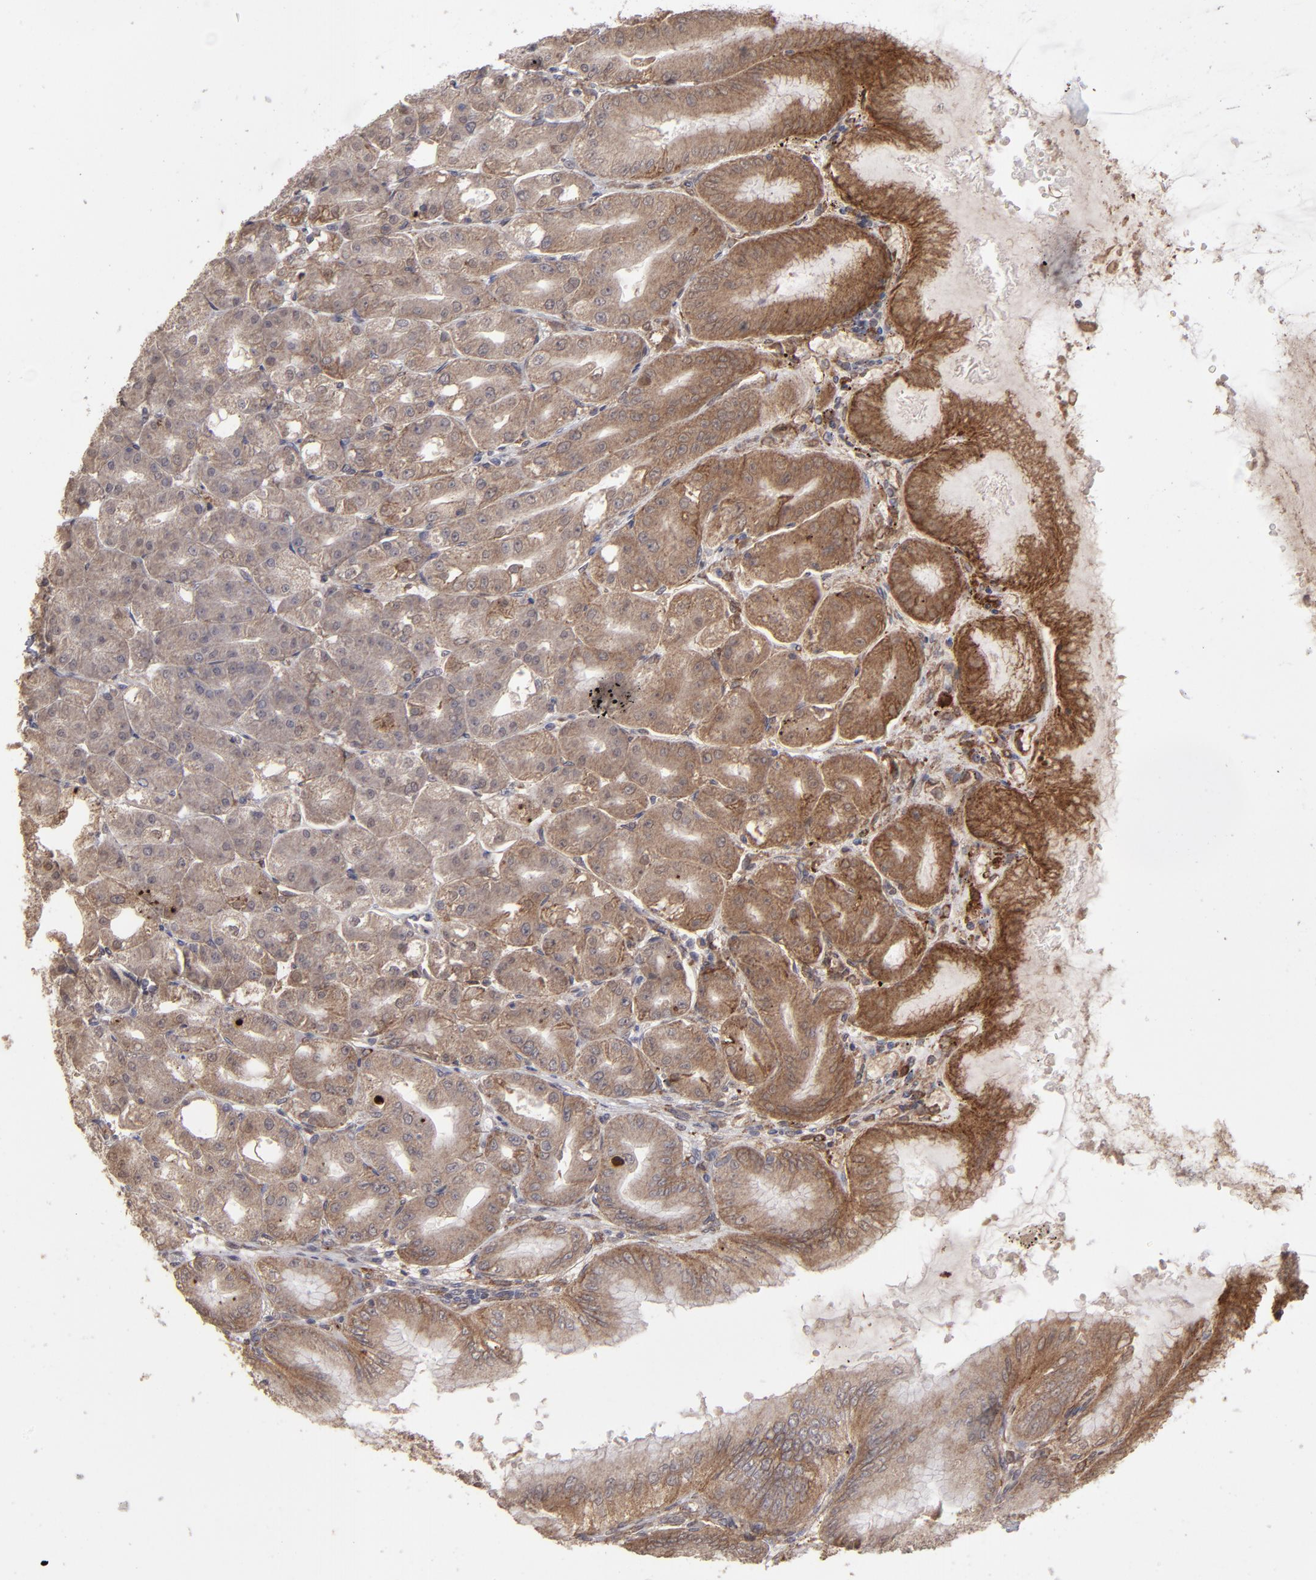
{"staining": {"intensity": "moderate", "quantity": ">75%", "location": "cytoplasmic/membranous"}, "tissue": "stomach", "cell_type": "Glandular cells", "image_type": "normal", "snomed": [{"axis": "morphology", "description": "Normal tissue, NOS"}, {"axis": "topography", "description": "Stomach, lower"}], "caption": "Immunohistochemical staining of benign human stomach exhibits medium levels of moderate cytoplasmic/membranous expression in about >75% of glandular cells.", "gene": "ITGB5", "patient": {"sex": "male", "age": 71}}